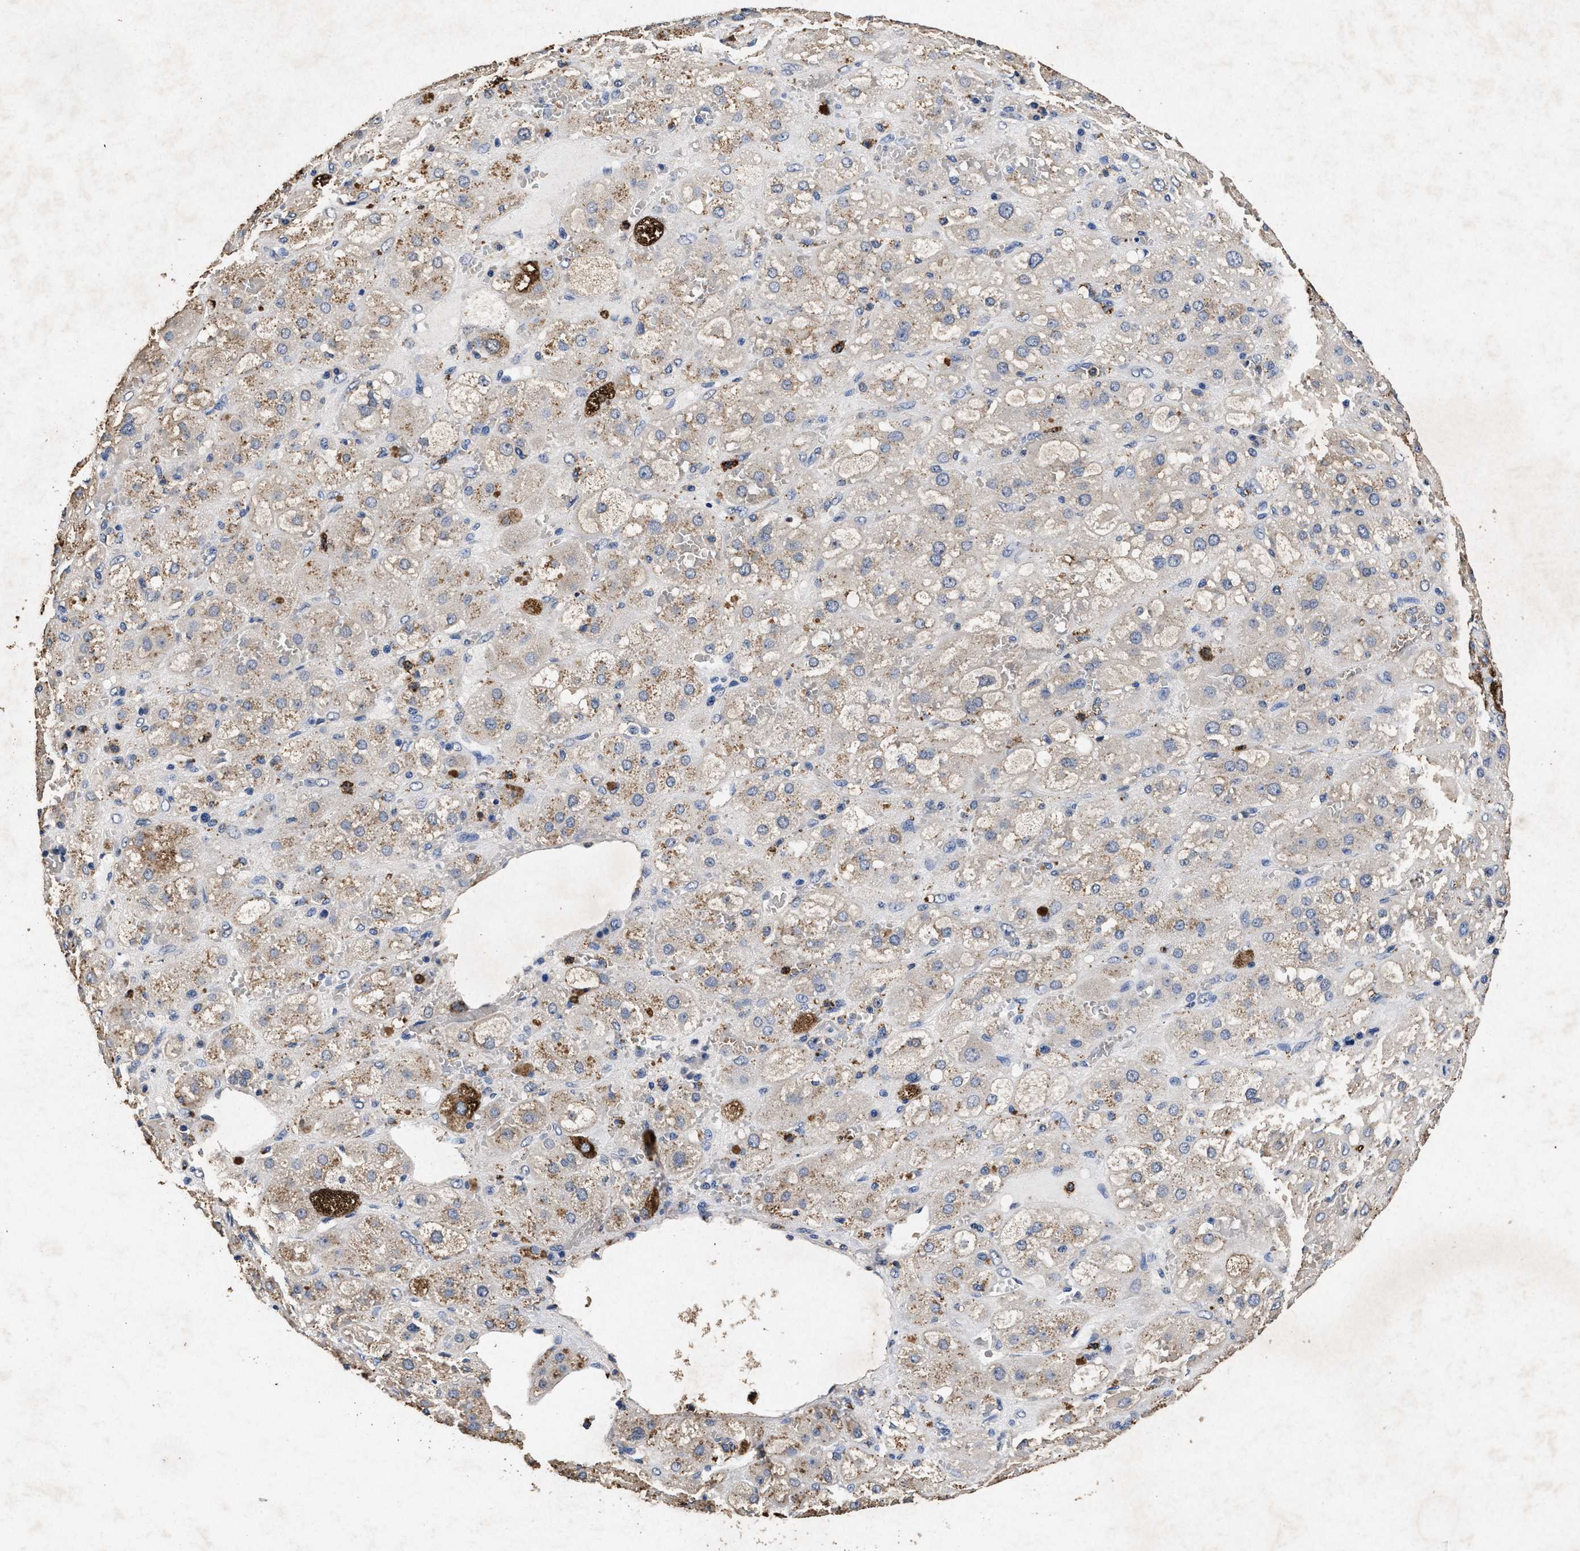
{"staining": {"intensity": "moderate", "quantity": "<25%", "location": "cytoplasmic/membranous"}, "tissue": "adrenal gland", "cell_type": "Glandular cells", "image_type": "normal", "snomed": [{"axis": "morphology", "description": "Normal tissue, NOS"}, {"axis": "topography", "description": "Adrenal gland"}], "caption": "This is an image of immunohistochemistry staining of unremarkable adrenal gland, which shows moderate positivity in the cytoplasmic/membranous of glandular cells.", "gene": "LTB4R2", "patient": {"sex": "female", "age": 47}}